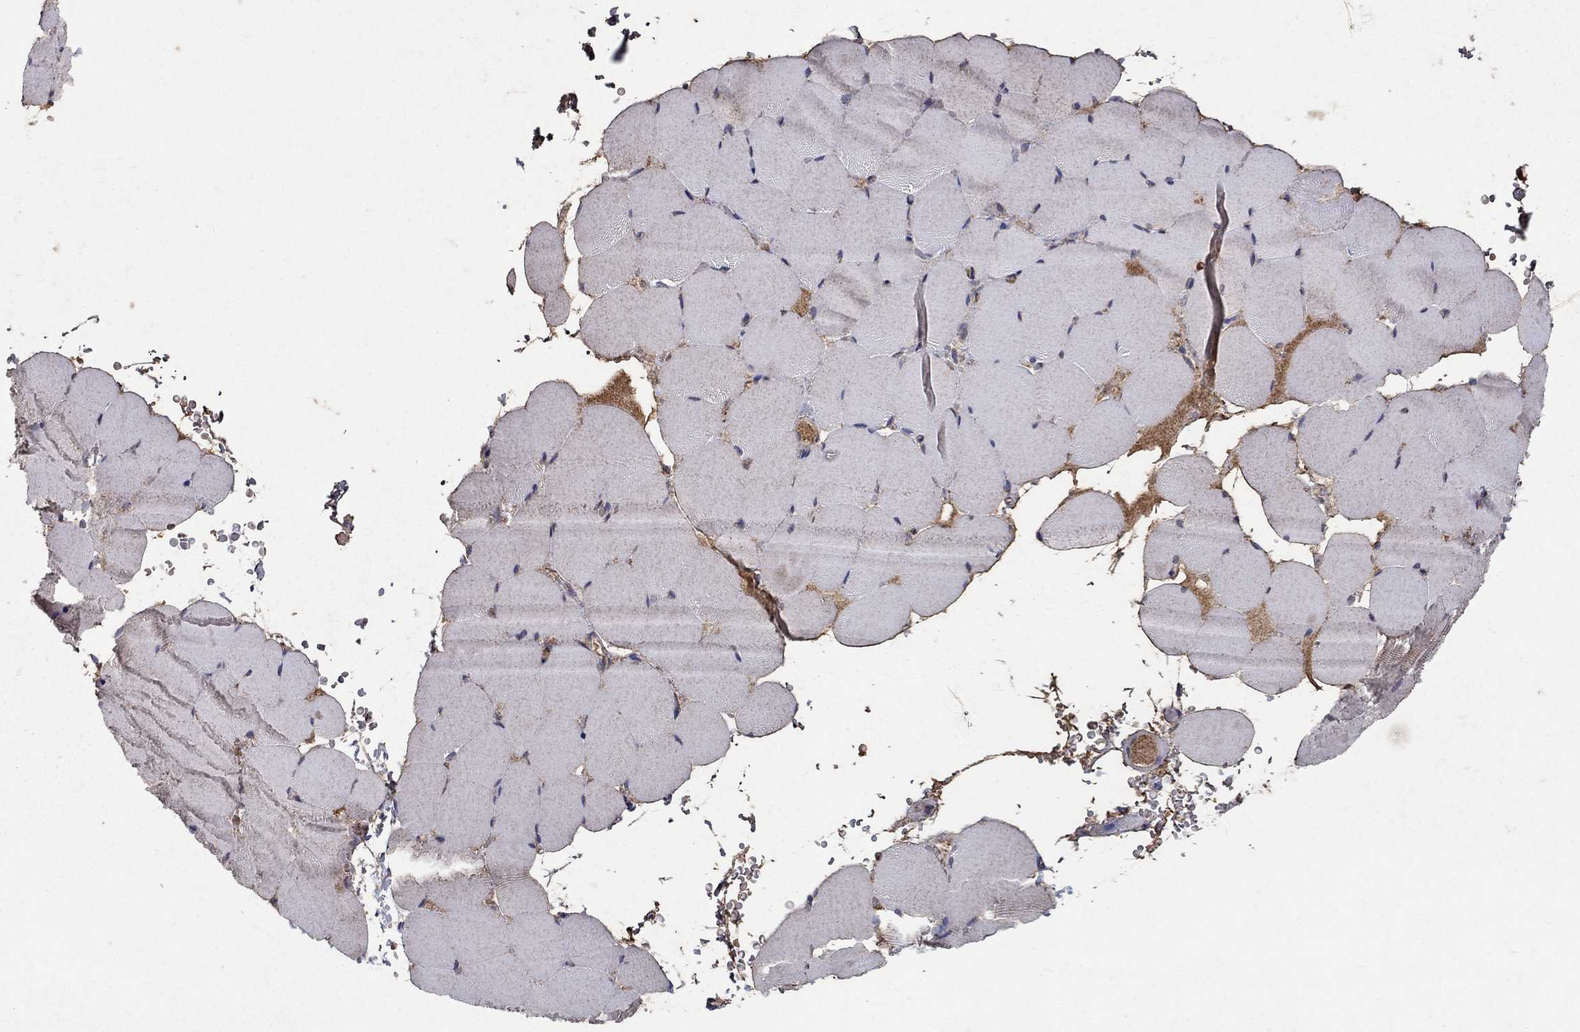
{"staining": {"intensity": "negative", "quantity": "none", "location": "none"}, "tissue": "skeletal muscle", "cell_type": "Myocytes", "image_type": "normal", "snomed": [{"axis": "morphology", "description": "Normal tissue, NOS"}, {"axis": "topography", "description": "Skeletal muscle"}], "caption": "Normal skeletal muscle was stained to show a protein in brown. There is no significant expression in myocytes. (DAB (3,3'-diaminobenzidine) immunohistochemistry, high magnification).", "gene": "CD24", "patient": {"sex": "female", "age": 37}}